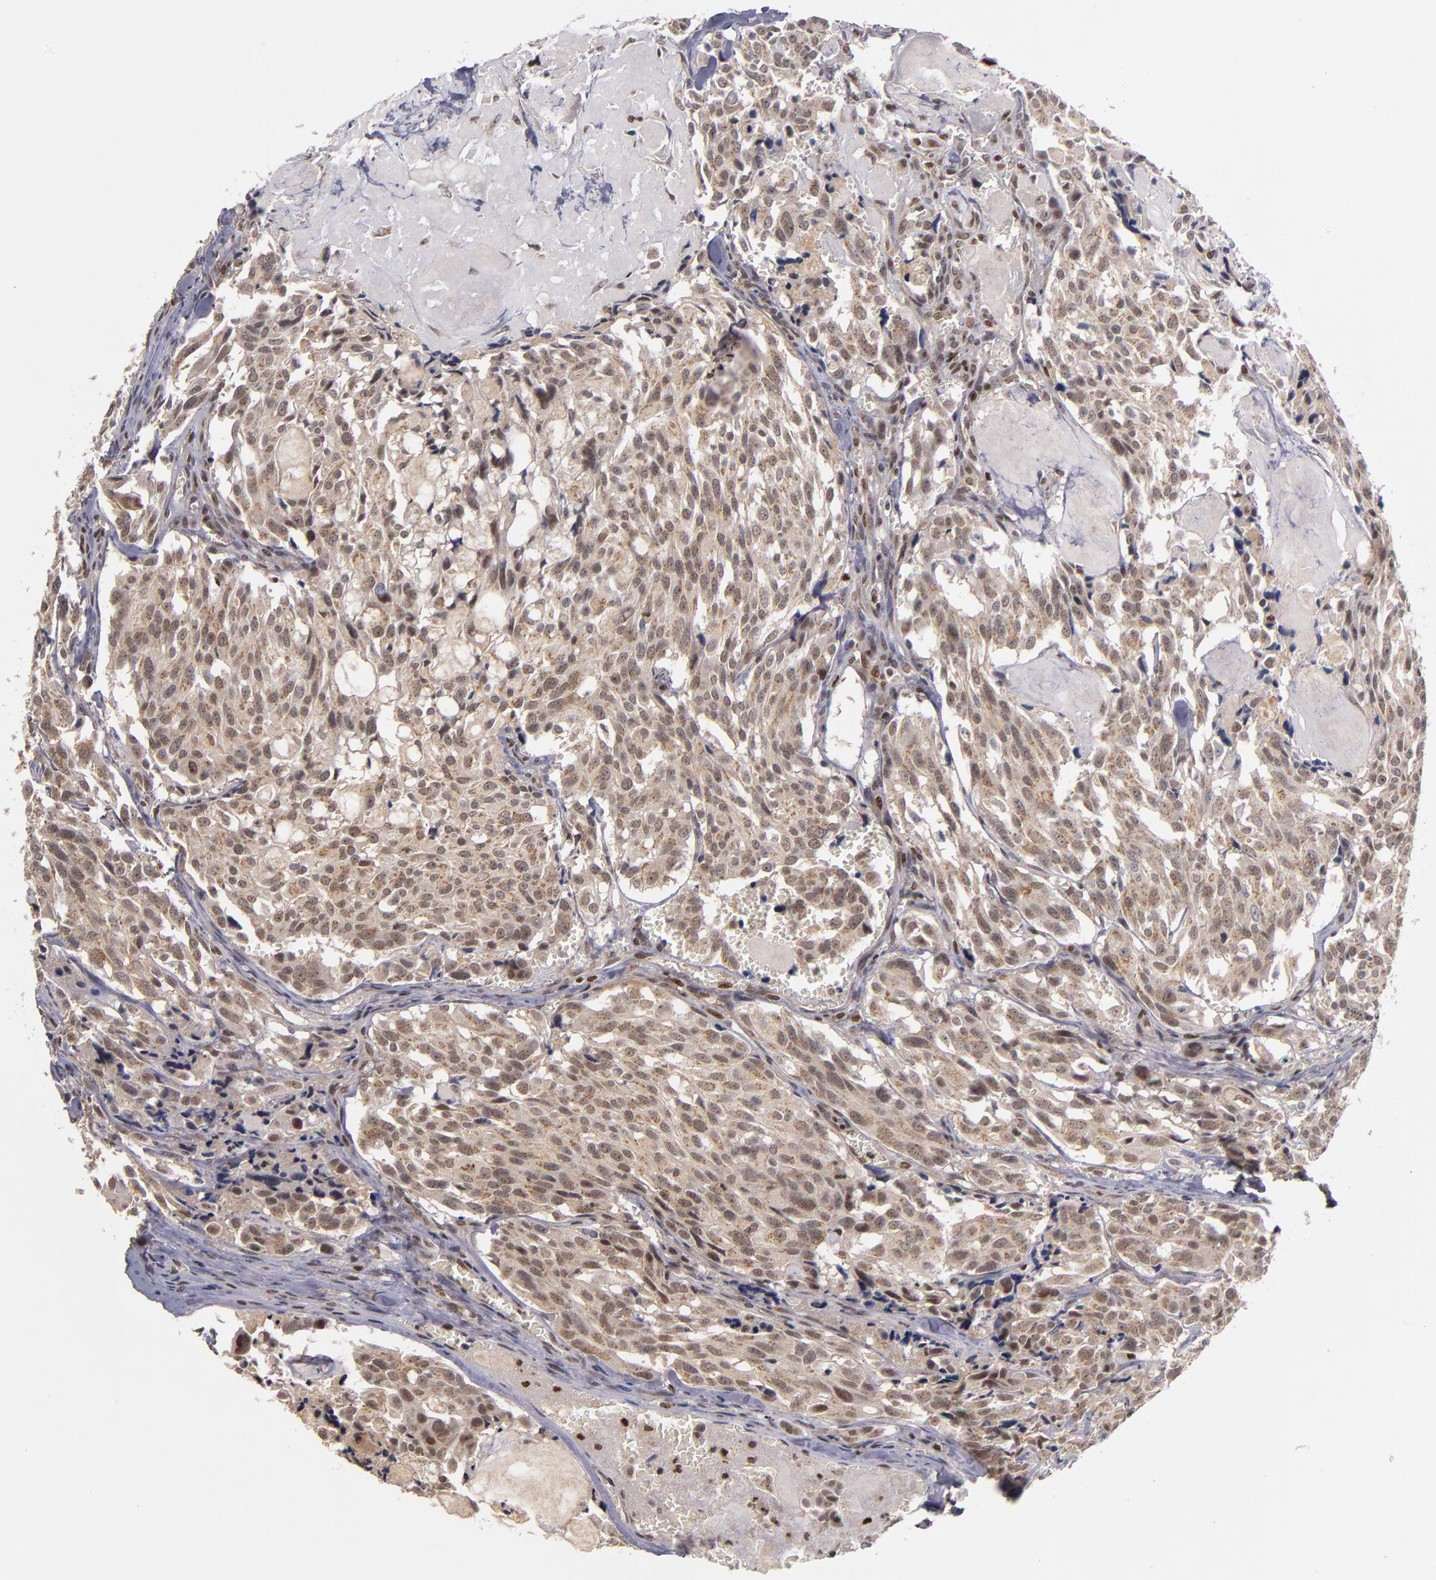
{"staining": {"intensity": "weak", "quantity": "25%-75%", "location": "nuclear"}, "tissue": "thyroid cancer", "cell_type": "Tumor cells", "image_type": "cancer", "snomed": [{"axis": "morphology", "description": "Carcinoma, NOS"}, {"axis": "morphology", "description": "Carcinoid, malignant, NOS"}, {"axis": "topography", "description": "Thyroid gland"}], "caption": "Immunohistochemical staining of human thyroid carcinoid (malignant) reveals weak nuclear protein expression in about 25%-75% of tumor cells. (IHC, brightfield microscopy, high magnification).", "gene": "KDM6A", "patient": {"sex": "male", "age": 33}}